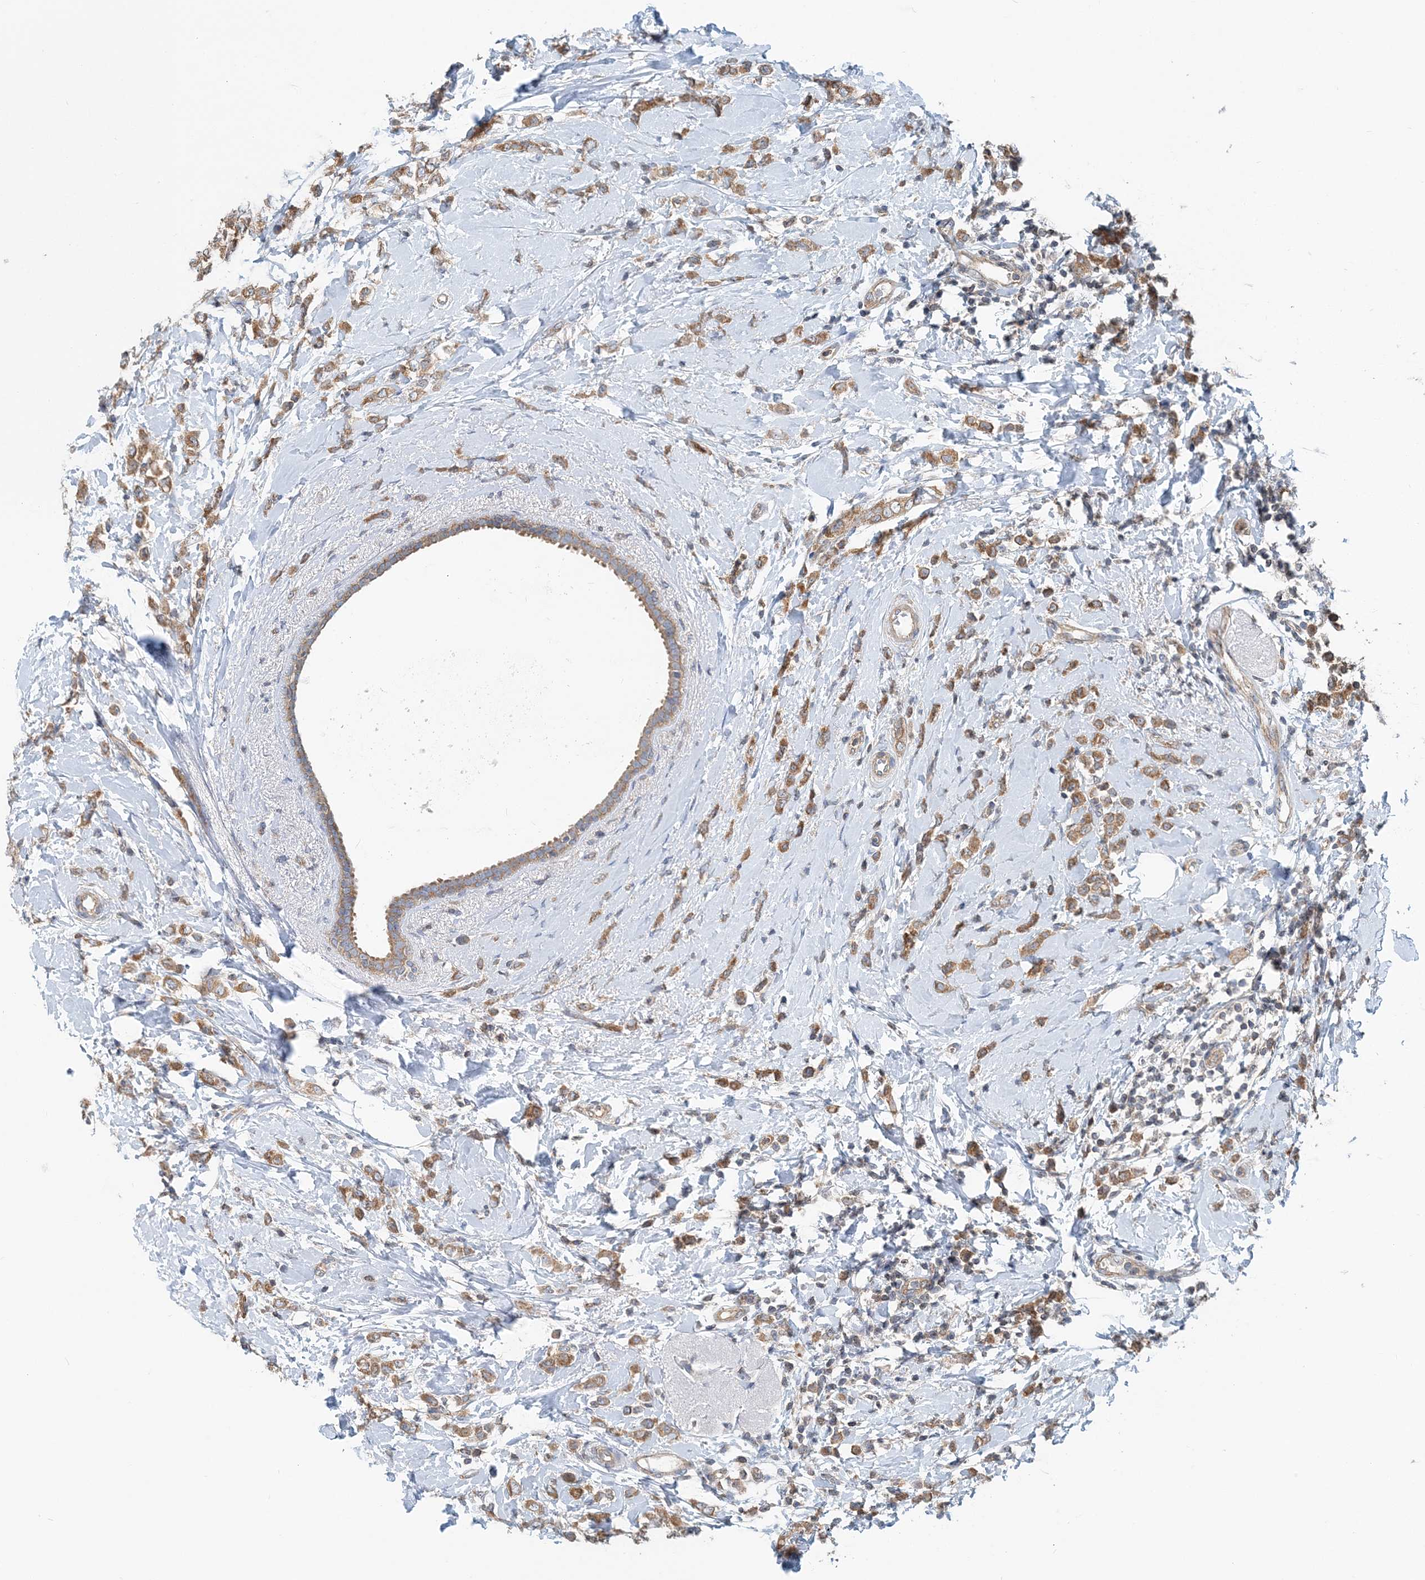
{"staining": {"intensity": "moderate", "quantity": ">75%", "location": "cytoplasmic/membranous"}, "tissue": "breast cancer", "cell_type": "Tumor cells", "image_type": "cancer", "snomed": [{"axis": "morphology", "description": "Lobular carcinoma"}, {"axis": "topography", "description": "Breast"}], "caption": "Breast lobular carcinoma stained for a protein (brown) displays moderate cytoplasmic/membranous positive positivity in about >75% of tumor cells.", "gene": "MOB4", "patient": {"sex": "female", "age": 47}}